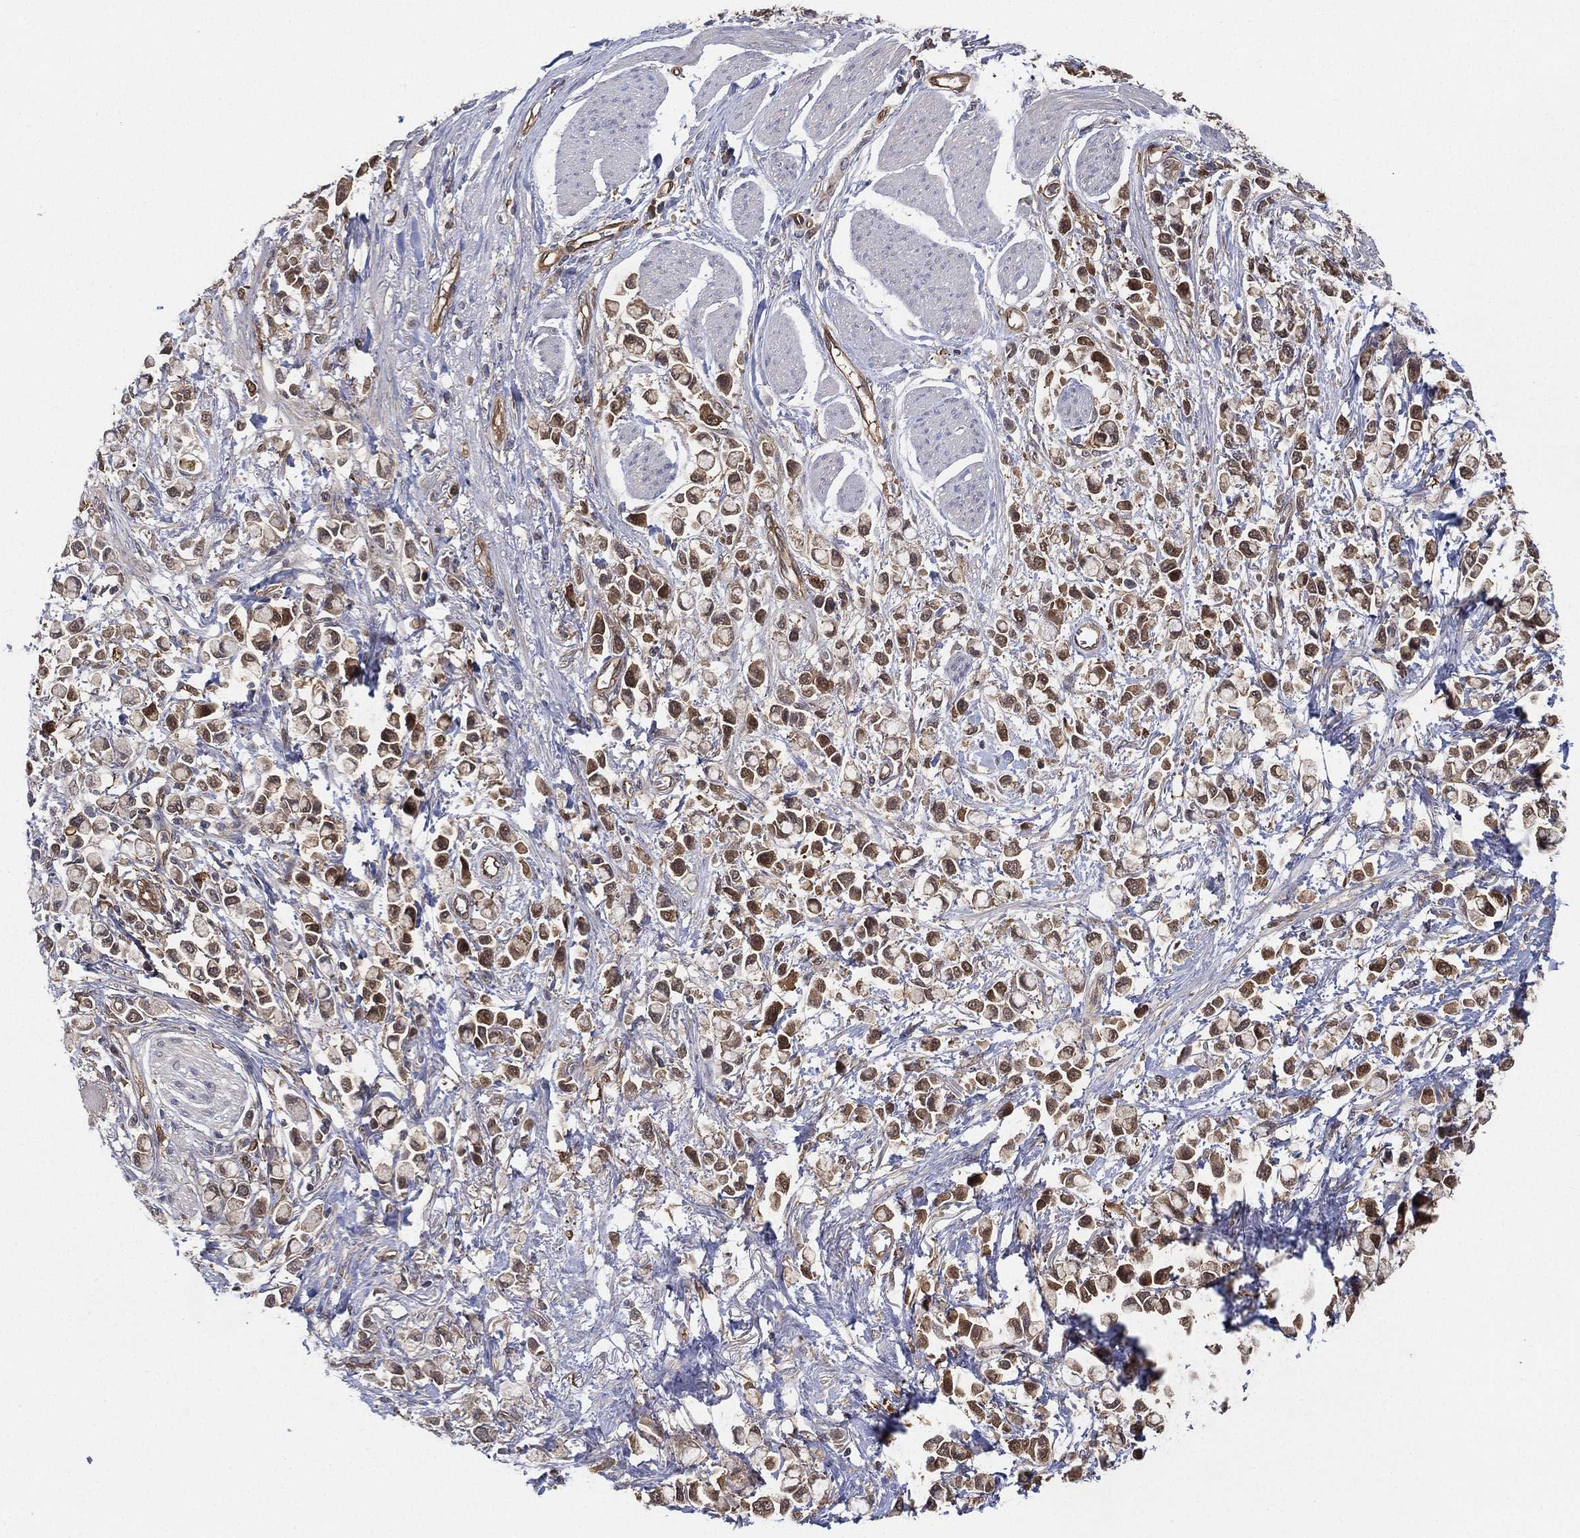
{"staining": {"intensity": "strong", "quantity": "25%-75%", "location": "cytoplasmic/membranous,nuclear"}, "tissue": "stomach cancer", "cell_type": "Tumor cells", "image_type": "cancer", "snomed": [{"axis": "morphology", "description": "Adenocarcinoma, NOS"}, {"axis": "topography", "description": "Stomach"}], "caption": "Protein expression analysis of stomach cancer displays strong cytoplasmic/membranous and nuclear positivity in about 25%-75% of tumor cells. (DAB = brown stain, brightfield microscopy at high magnification).", "gene": "PSMG4", "patient": {"sex": "female", "age": 81}}